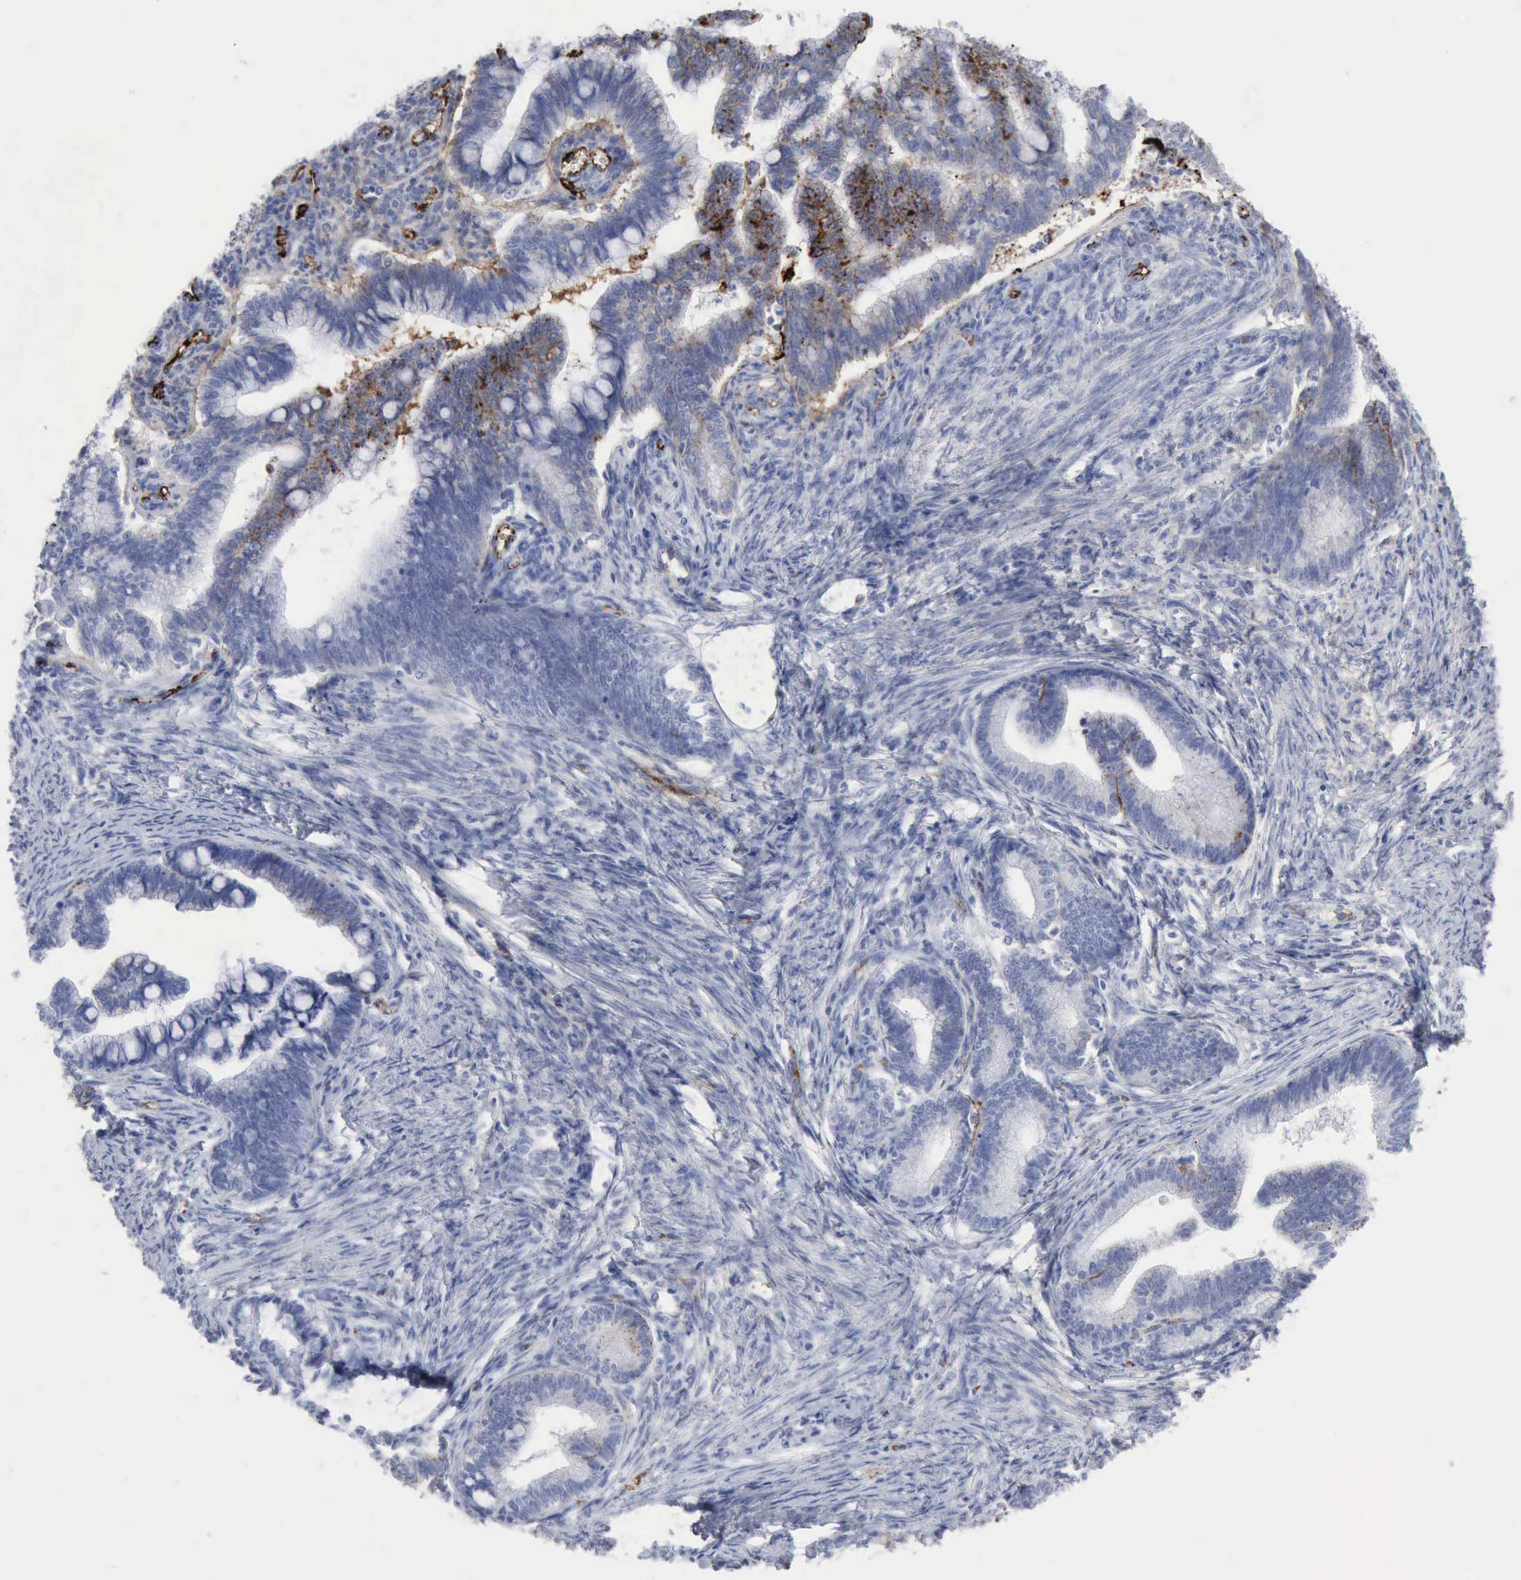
{"staining": {"intensity": "weak", "quantity": "<25%", "location": "cytoplasmic/membranous"}, "tissue": "cervical cancer", "cell_type": "Tumor cells", "image_type": "cancer", "snomed": [{"axis": "morphology", "description": "Adenocarcinoma, NOS"}, {"axis": "topography", "description": "Cervix"}], "caption": "The immunohistochemistry (IHC) photomicrograph has no significant expression in tumor cells of cervical adenocarcinoma tissue.", "gene": "C4BPA", "patient": {"sex": "female", "age": 36}}